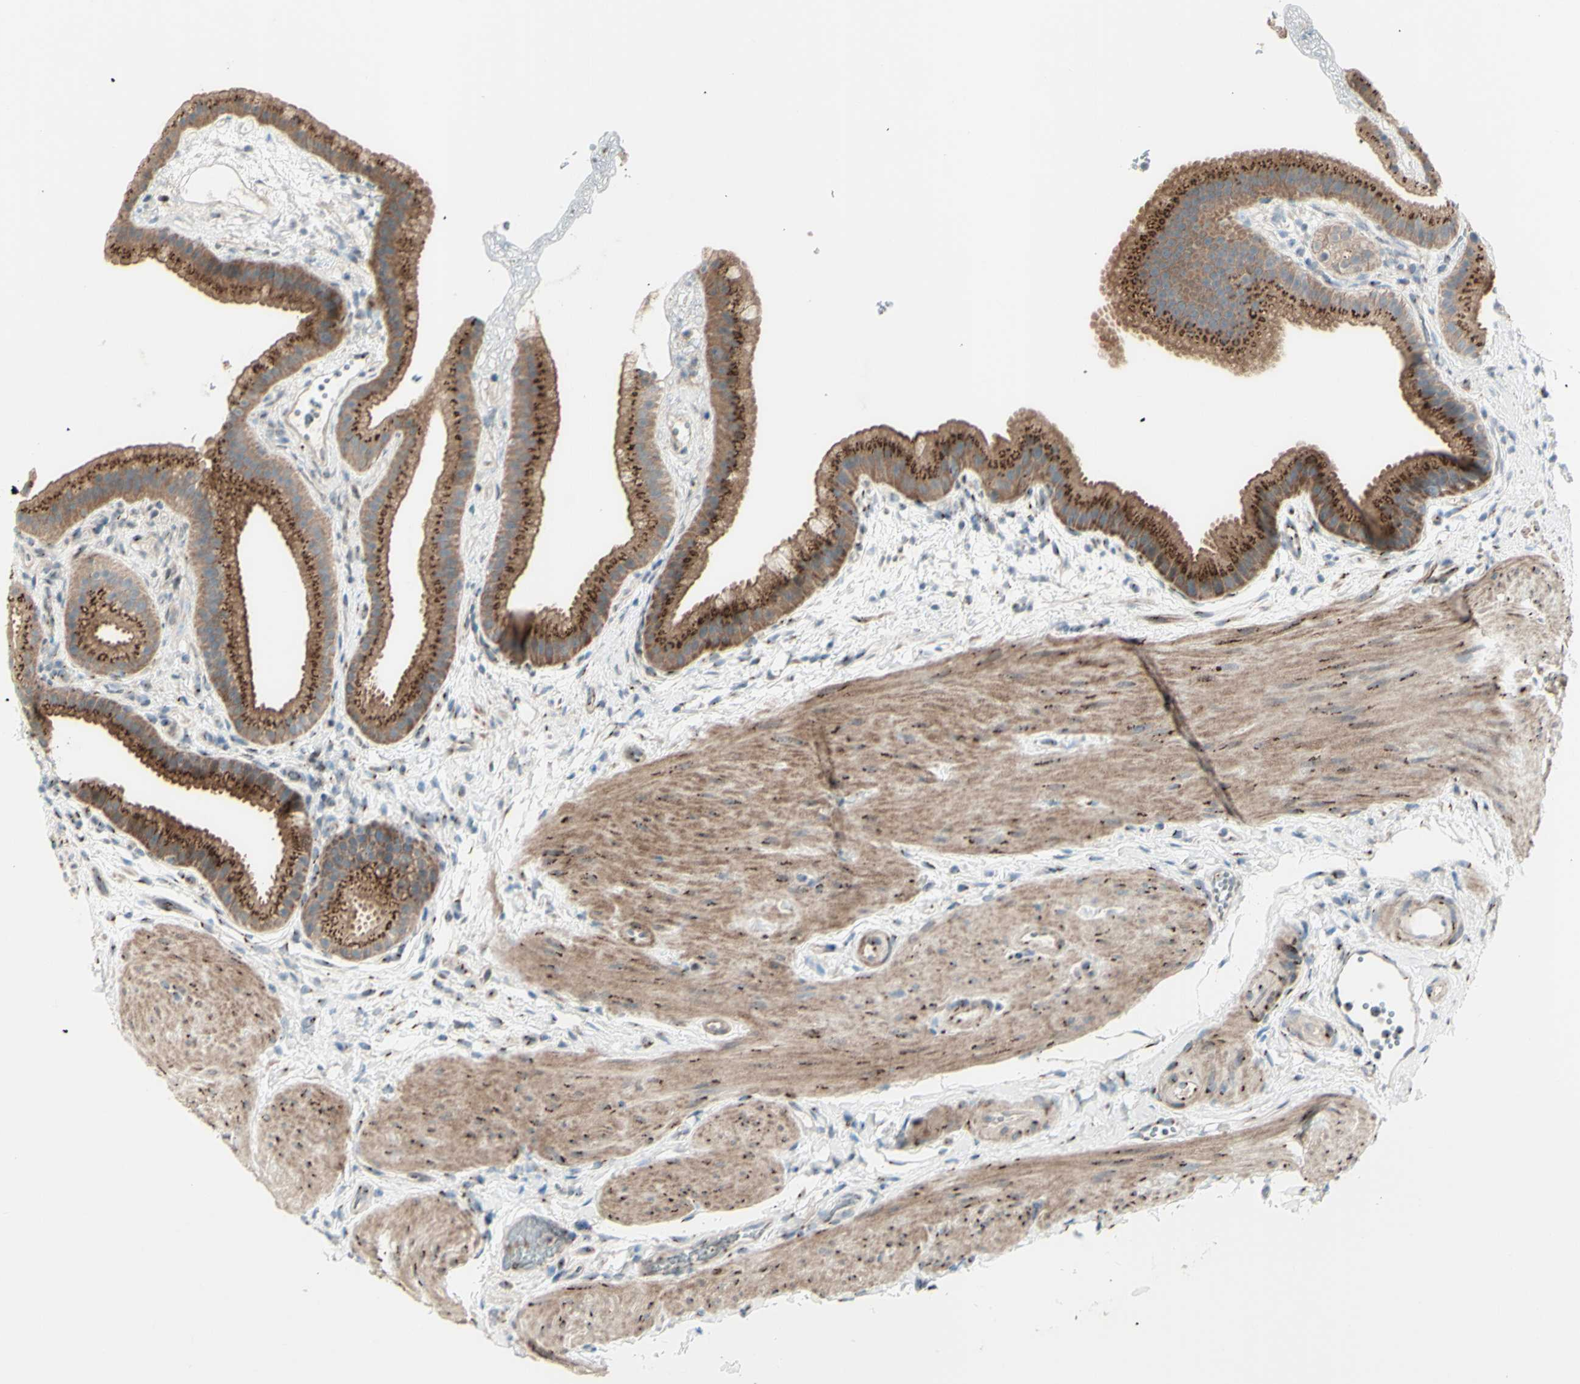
{"staining": {"intensity": "moderate", "quantity": ">75%", "location": "cytoplasmic/membranous"}, "tissue": "gallbladder", "cell_type": "Glandular cells", "image_type": "normal", "snomed": [{"axis": "morphology", "description": "Normal tissue, NOS"}, {"axis": "topography", "description": "Gallbladder"}], "caption": "Protein analysis of benign gallbladder reveals moderate cytoplasmic/membranous positivity in approximately >75% of glandular cells.", "gene": "BPNT2", "patient": {"sex": "female", "age": 64}}